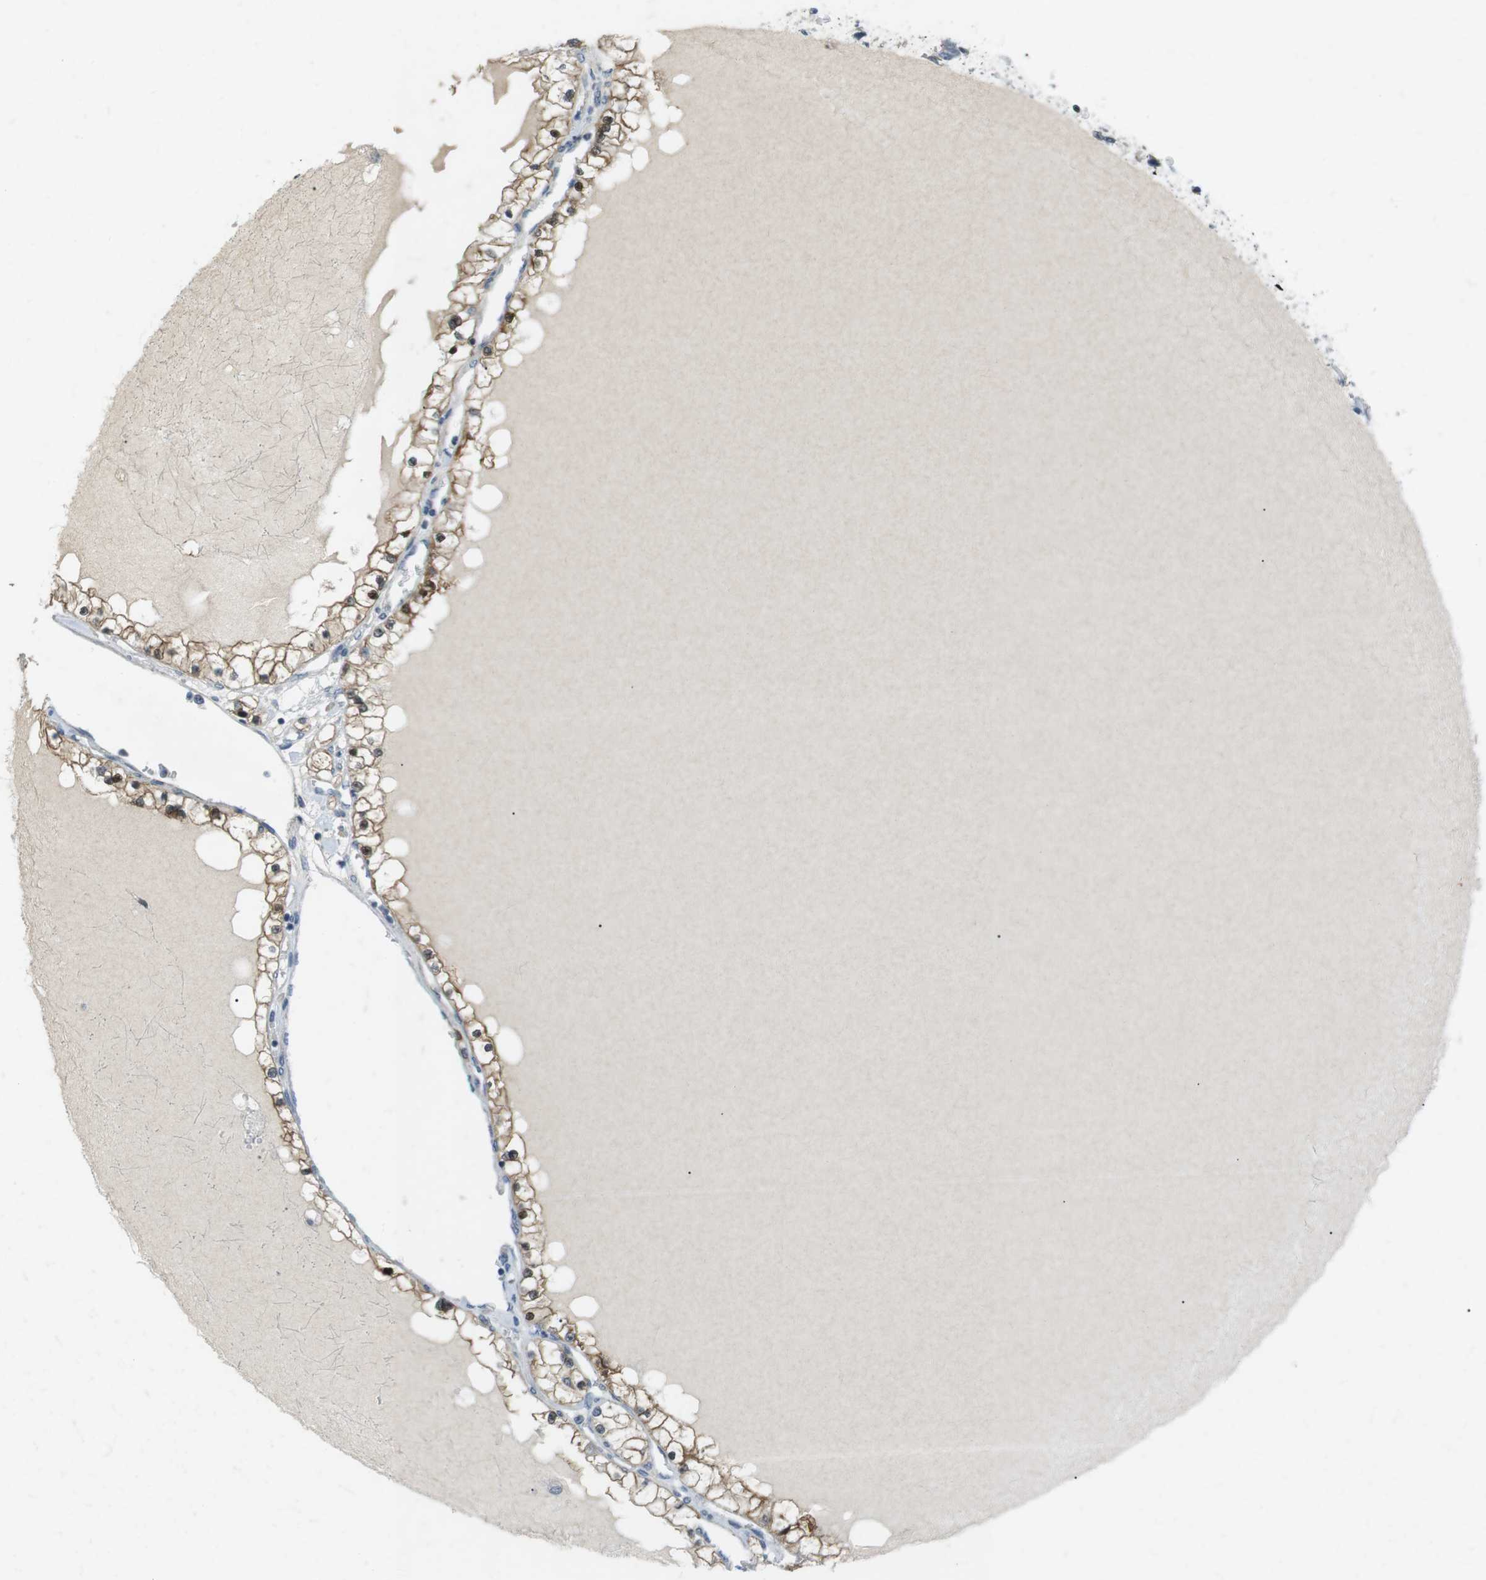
{"staining": {"intensity": "moderate", "quantity": ">75%", "location": "cytoplasmic/membranous,nuclear"}, "tissue": "renal cancer", "cell_type": "Tumor cells", "image_type": "cancer", "snomed": [{"axis": "morphology", "description": "Adenocarcinoma, NOS"}, {"axis": "topography", "description": "Kidney"}], "caption": "Human renal adenocarcinoma stained with a protein marker shows moderate staining in tumor cells.", "gene": "RTN3", "patient": {"sex": "male", "age": 68}}